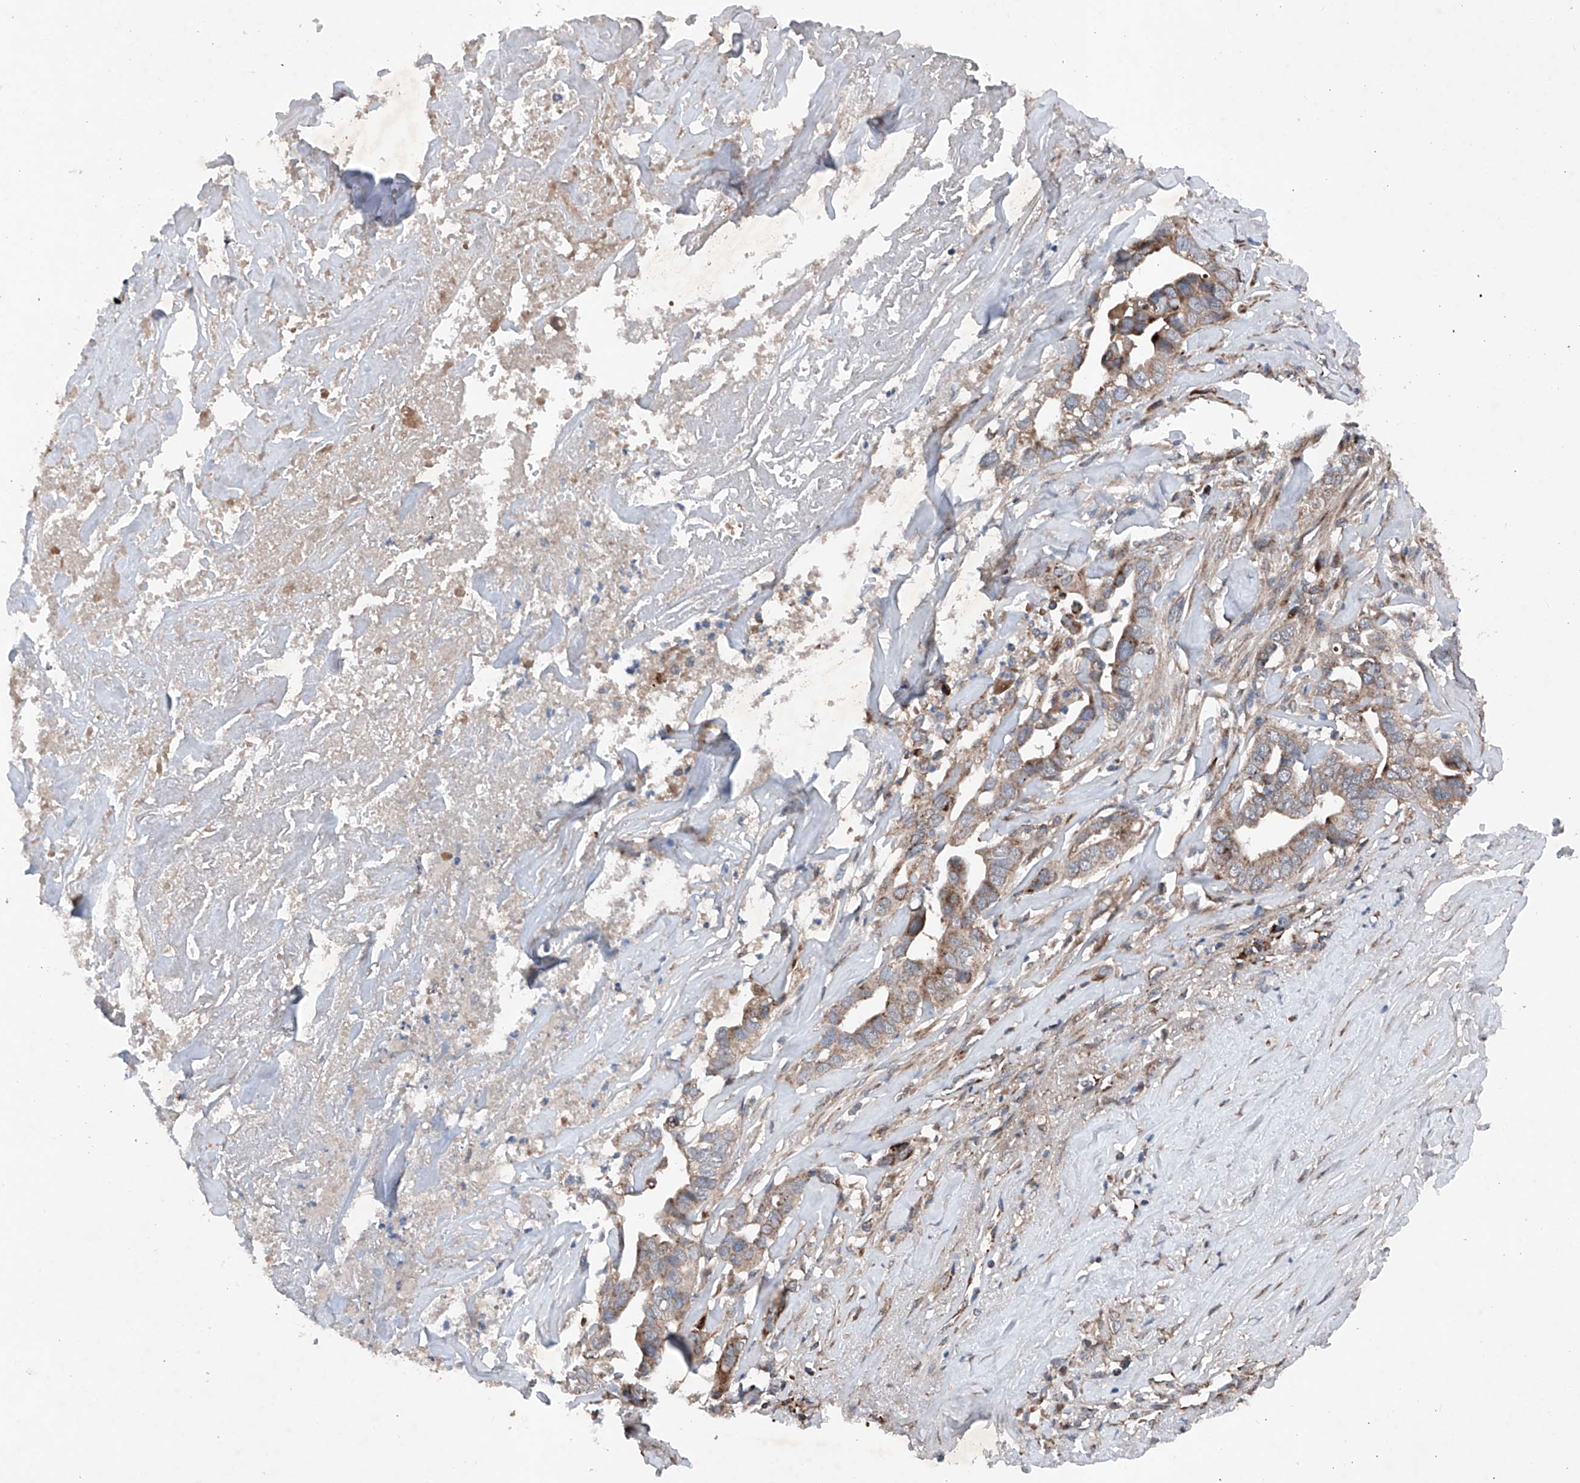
{"staining": {"intensity": "moderate", "quantity": ">75%", "location": "cytoplasmic/membranous"}, "tissue": "liver cancer", "cell_type": "Tumor cells", "image_type": "cancer", "snomed": [{"axis": "morphology", "description": "Cholangiocarcinoma"}, {"axis": "topography", "description": "Liver"}], "caption": "This image displays immunohistochemistry (IHC) staining of human cholangiocarcinoma (liver), with medium moderate cytoplasmic/membranous staining in approximately >75% of tumor cells.", "gene": "DAD1", "patient": {"sex": "female", "age": 79}}